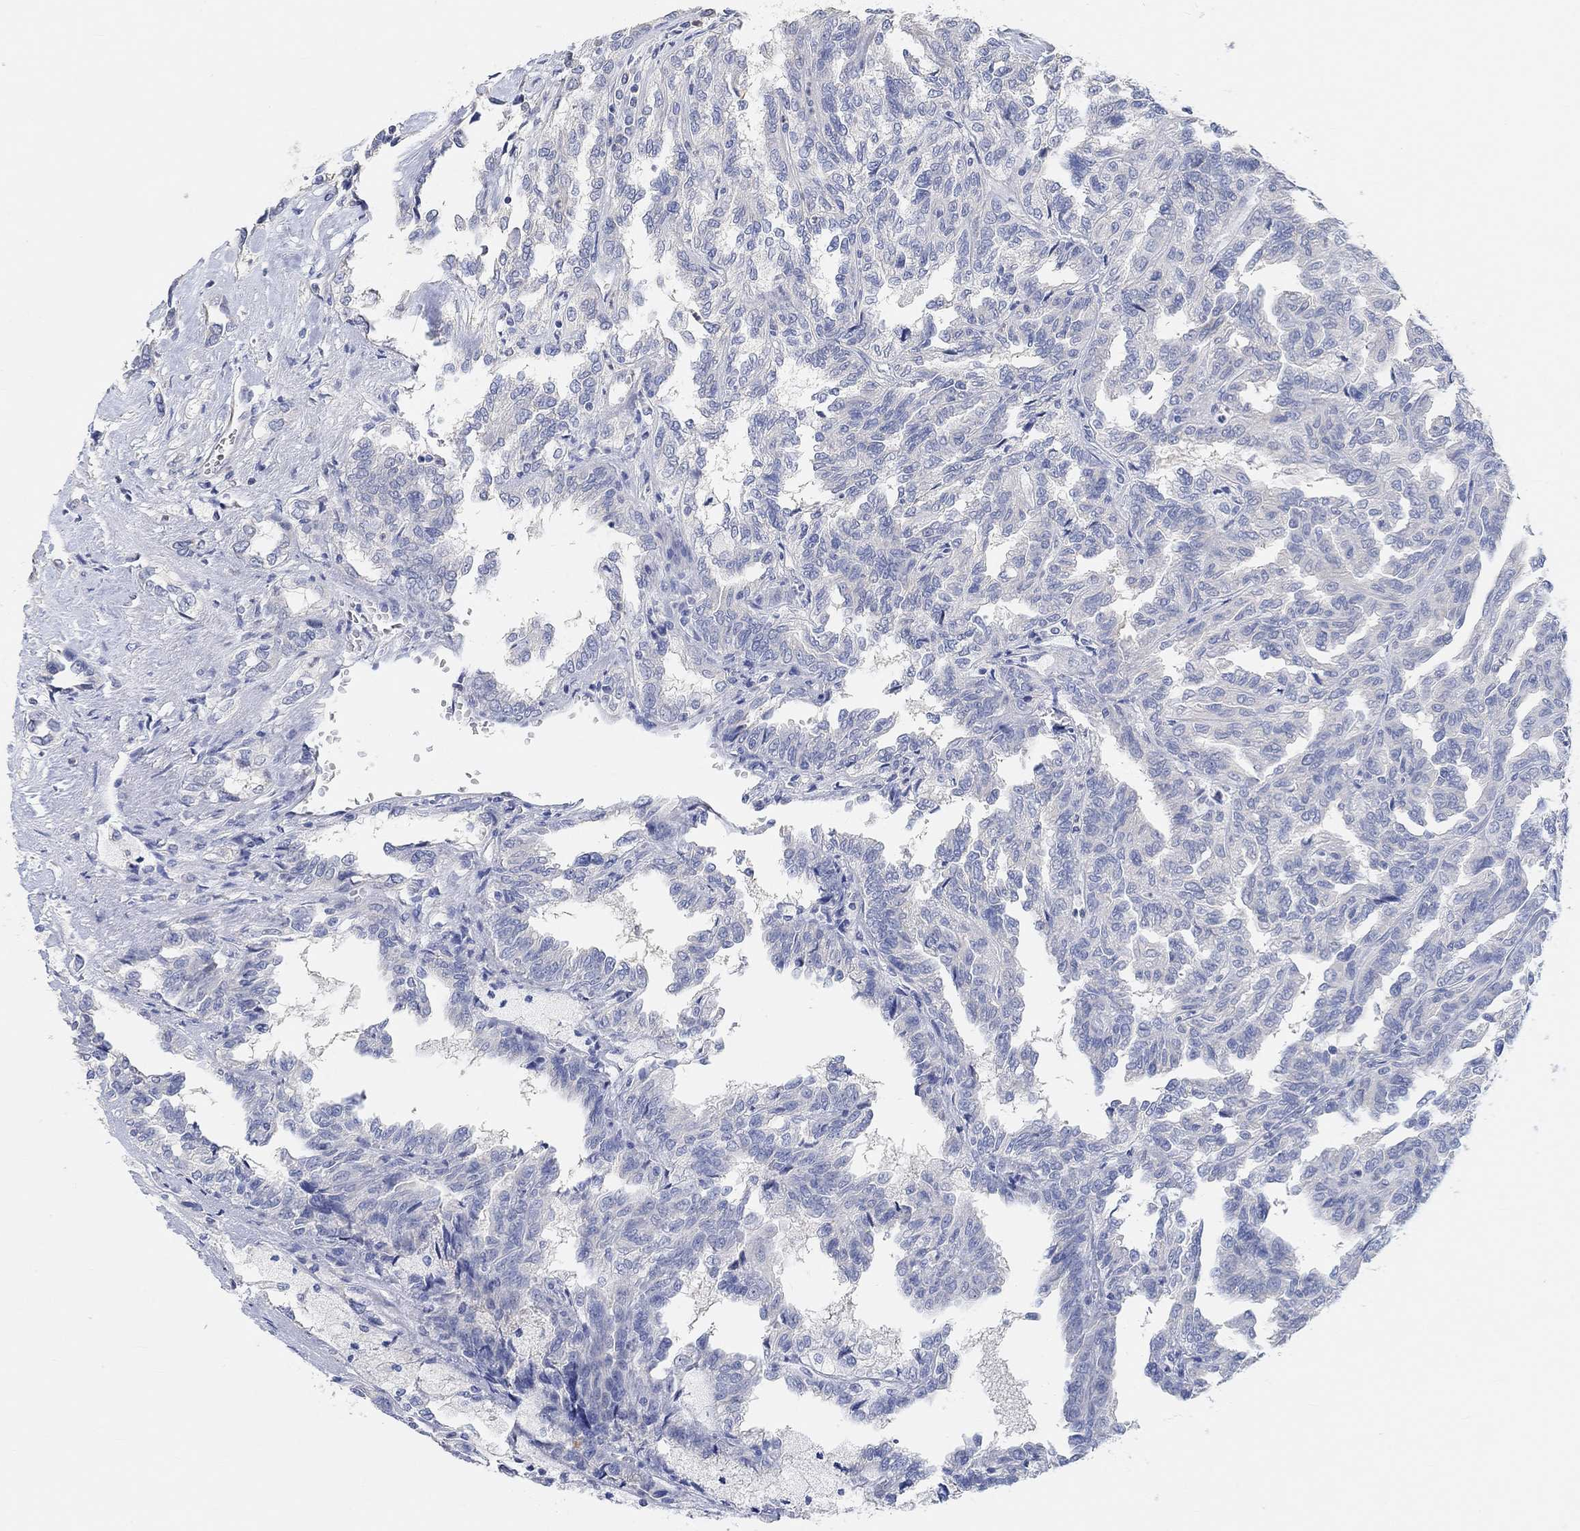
{"staining": {"intensity": "negative", "quantity": "none", "location": "none"}, "tissue": "renal cancer", "cell_type": "Tumor cells", "image_type": "cancer", "snomed": [{"axis": "morphology", "description": "Adenocarcinoma, NOS"}, {"axis": "topography", "description": "Kidney"}], "caption": "An image of renal adenocarcinoma stained for a protein displays no brown staining in tumor cells.", "gene": "NLRP14", "patient": {"sex": "male", "age": 79}}